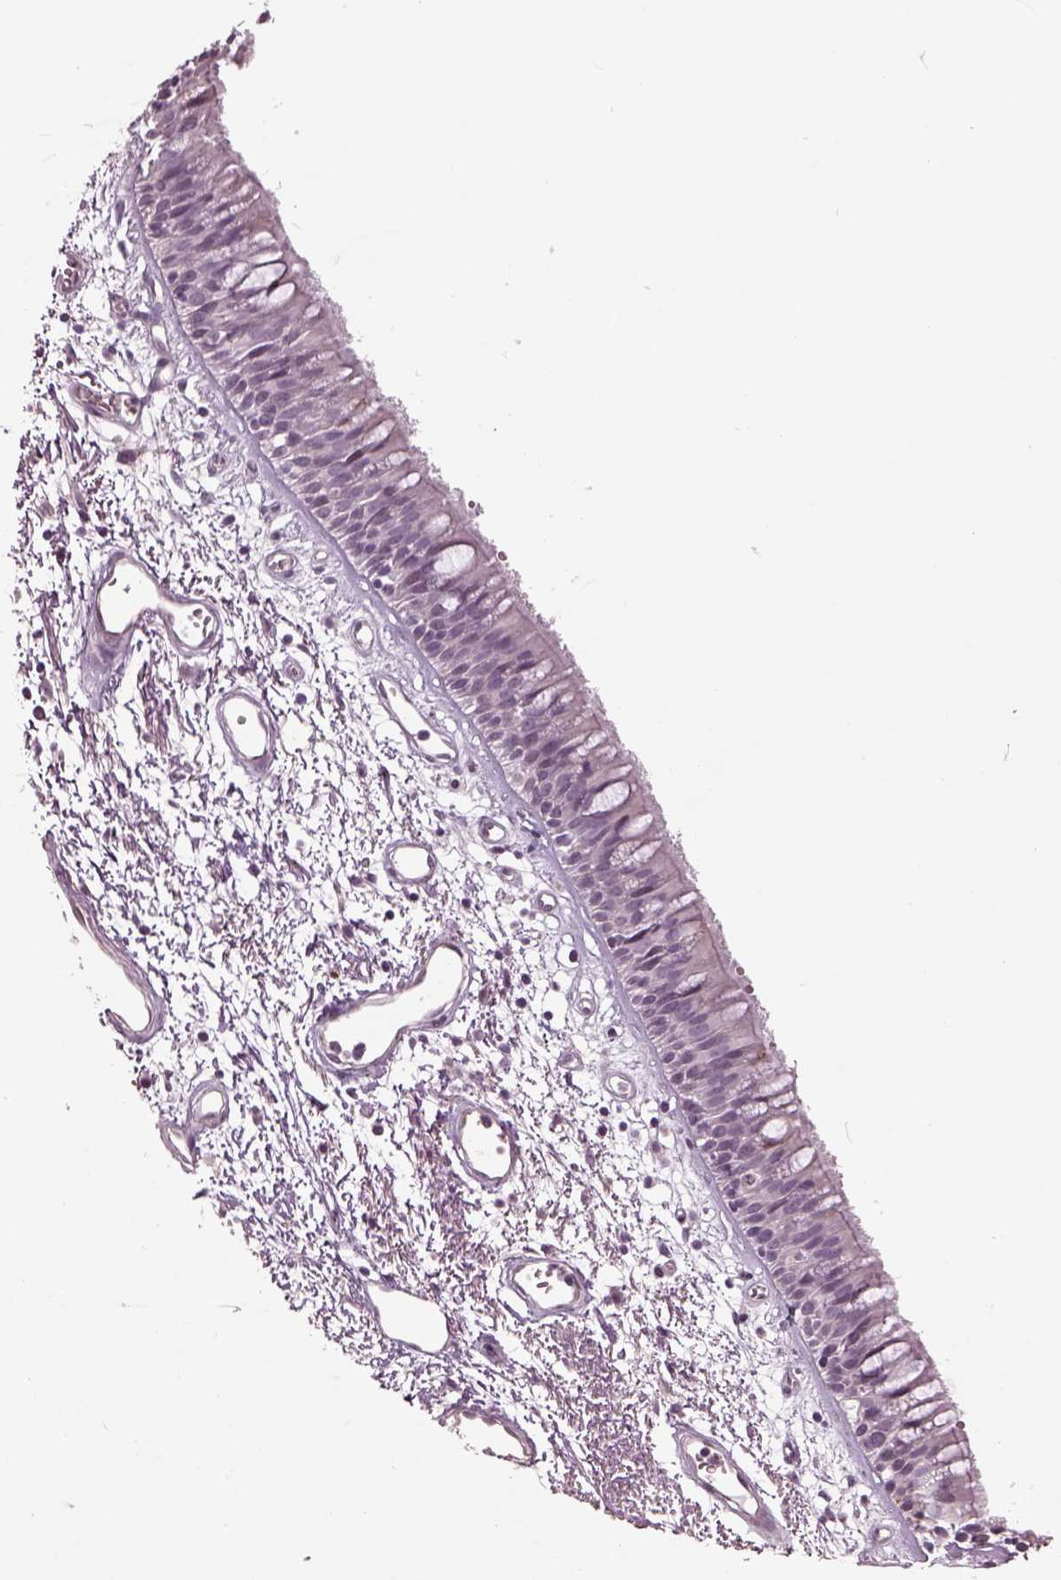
{"staining": {"intensity": "negative", "quantity": "none", "location": "none"}, "tissue": "bronchus", "cell_type": "Respiratory epithelial cells", "image_type": "normal", "snomed": [{"axis": "morphology", "description": "Normal tissue, NOS"}, {"axis": "morphology", "description": "Squamous cell carcinoma, NOS"}, {"axis": "topography", "description": "Cartilage tissue"}, {"axis": "topography", "description": "Bronchus"}, {"axis": "topography", "description": "Lung"}], "caption": "A high-resolution image shows IHC staining of benign bronchus, which exhibits no significant expression in respiratory epithelial cells. (DAB IHC, high magnification).", "gene": "GAL", "patient": {"sex": "male", "age": 66}}